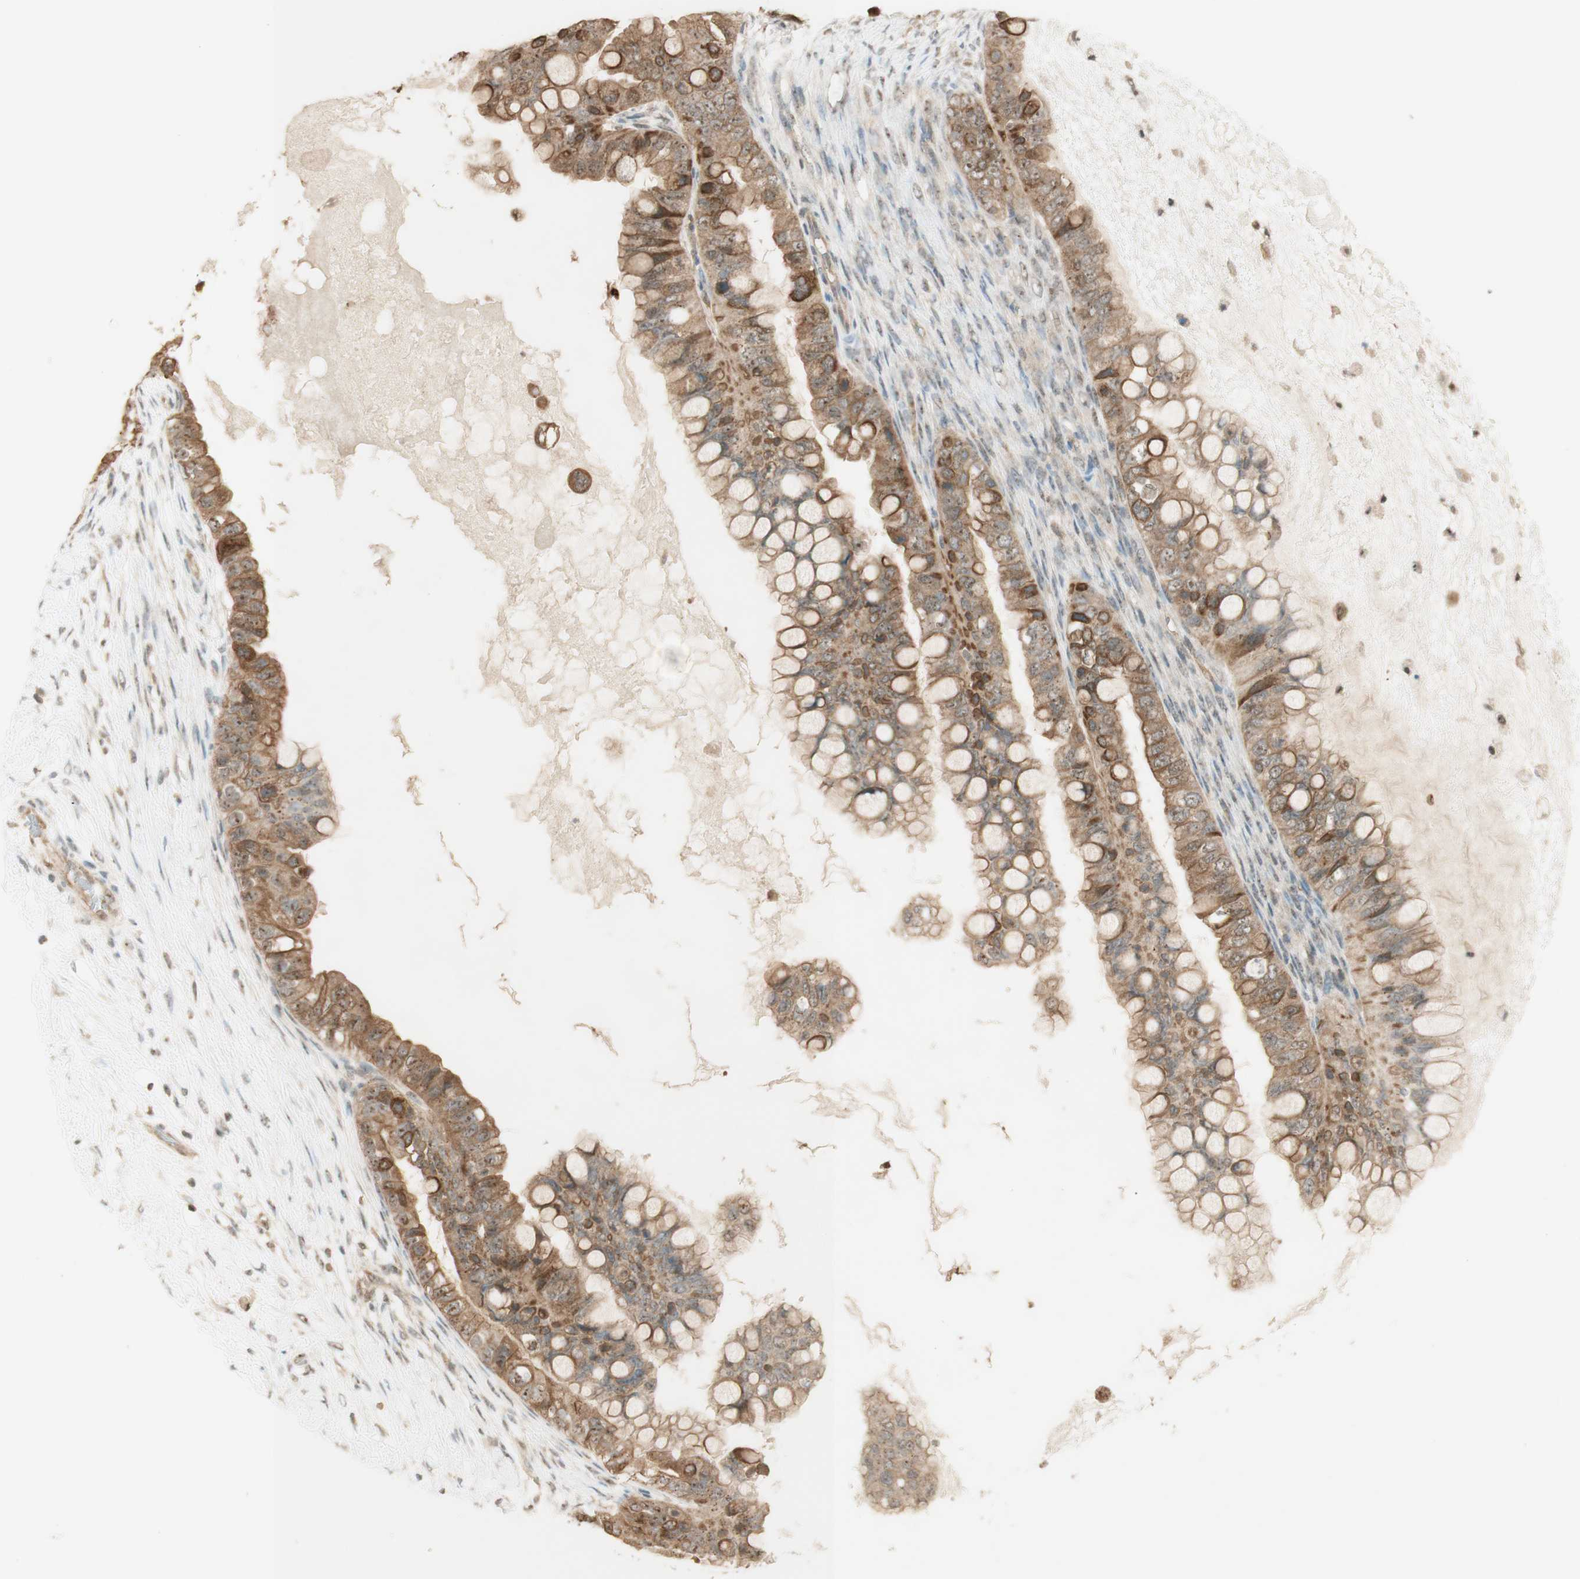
{"staining": {"intensity": "moderate", "quantity": ">75%", "location": "cytoplasmic/membranous,nuclear"}, "tissue": "ovarian cancer", "cell_type": "Tumor cells", "image_type": "cancer", "snomed": [{"axis": "morphology", "description": "Cystadenocarcinoma, mucinous, NOS"}, {"axis": "topography", "description": "Ovary"}], "caption": "Protein staining shows moderate cytoplasmic/membranous and nuclear expression in approximately >75% of tumor cells in ovarian cancer.", "gene": "SPINT2", "patient": {"sex": "female", "age": 80}}